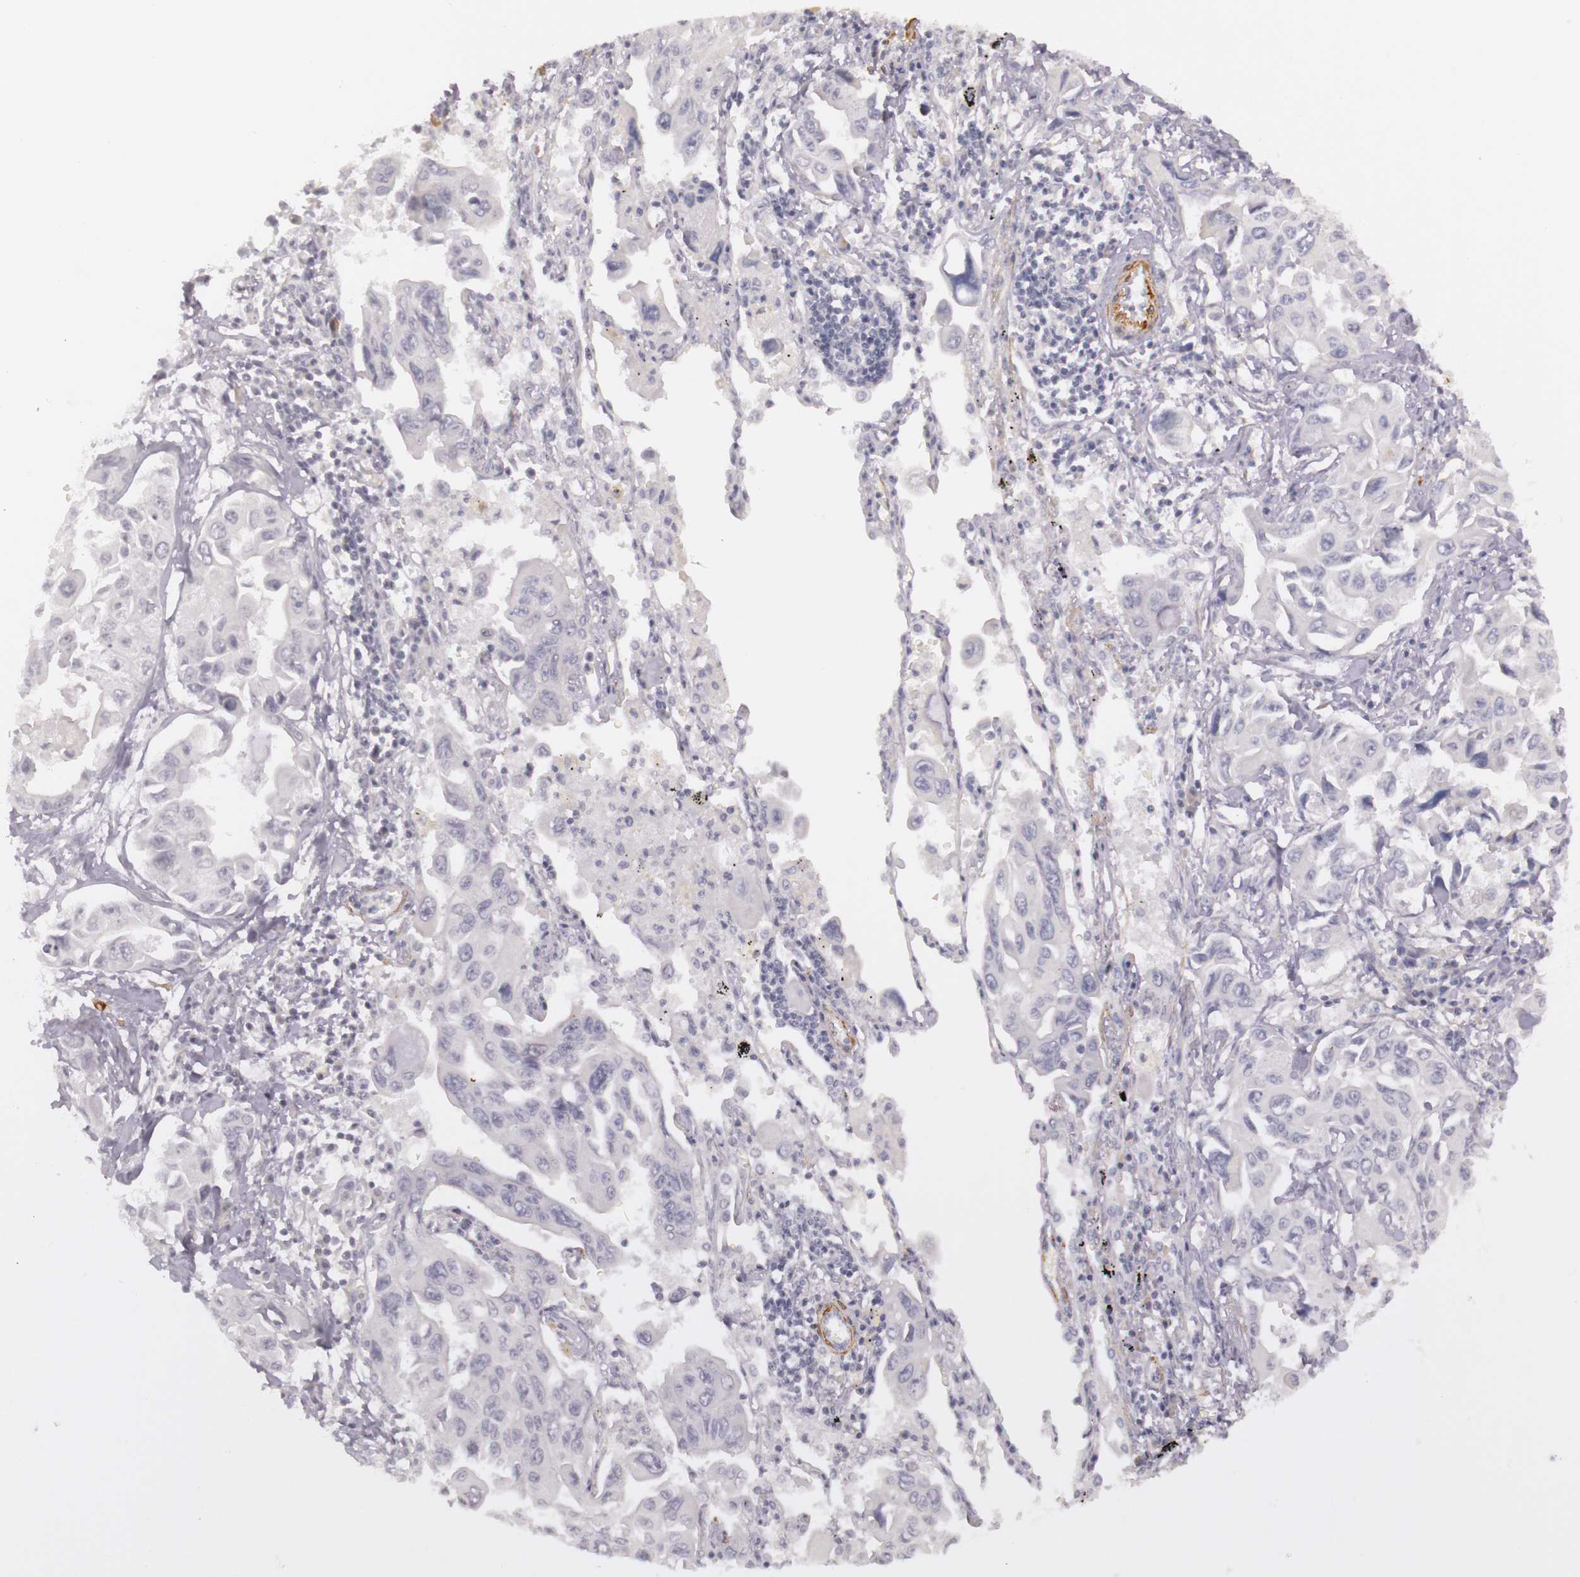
{"staining": {"intensity": "negative", "quantity": "none", "location": "none"}, "tissue": "lung cancer", "cell_type": "Tumor cells", "image_type": "cancer", "snomed": [{"axis": "morphology", "description": "Adenocarcinoma, NOS"}, {"axis": "topography", "description": "Lung"}], "caption": "High power microscopy image of an IHC photomicrograph of lung cancer (adenocarcinoma), revealing no significant expression in tumor cells. The staining was performed using DAB (3,3'-diaminobenzidine) to visualize the protein expression in brown, while the nuclei were stained in blue with hematoxylin (Magnification: 20x).", "gene": "CNTN2", "patient": {"sex": "male", "age": 64}}